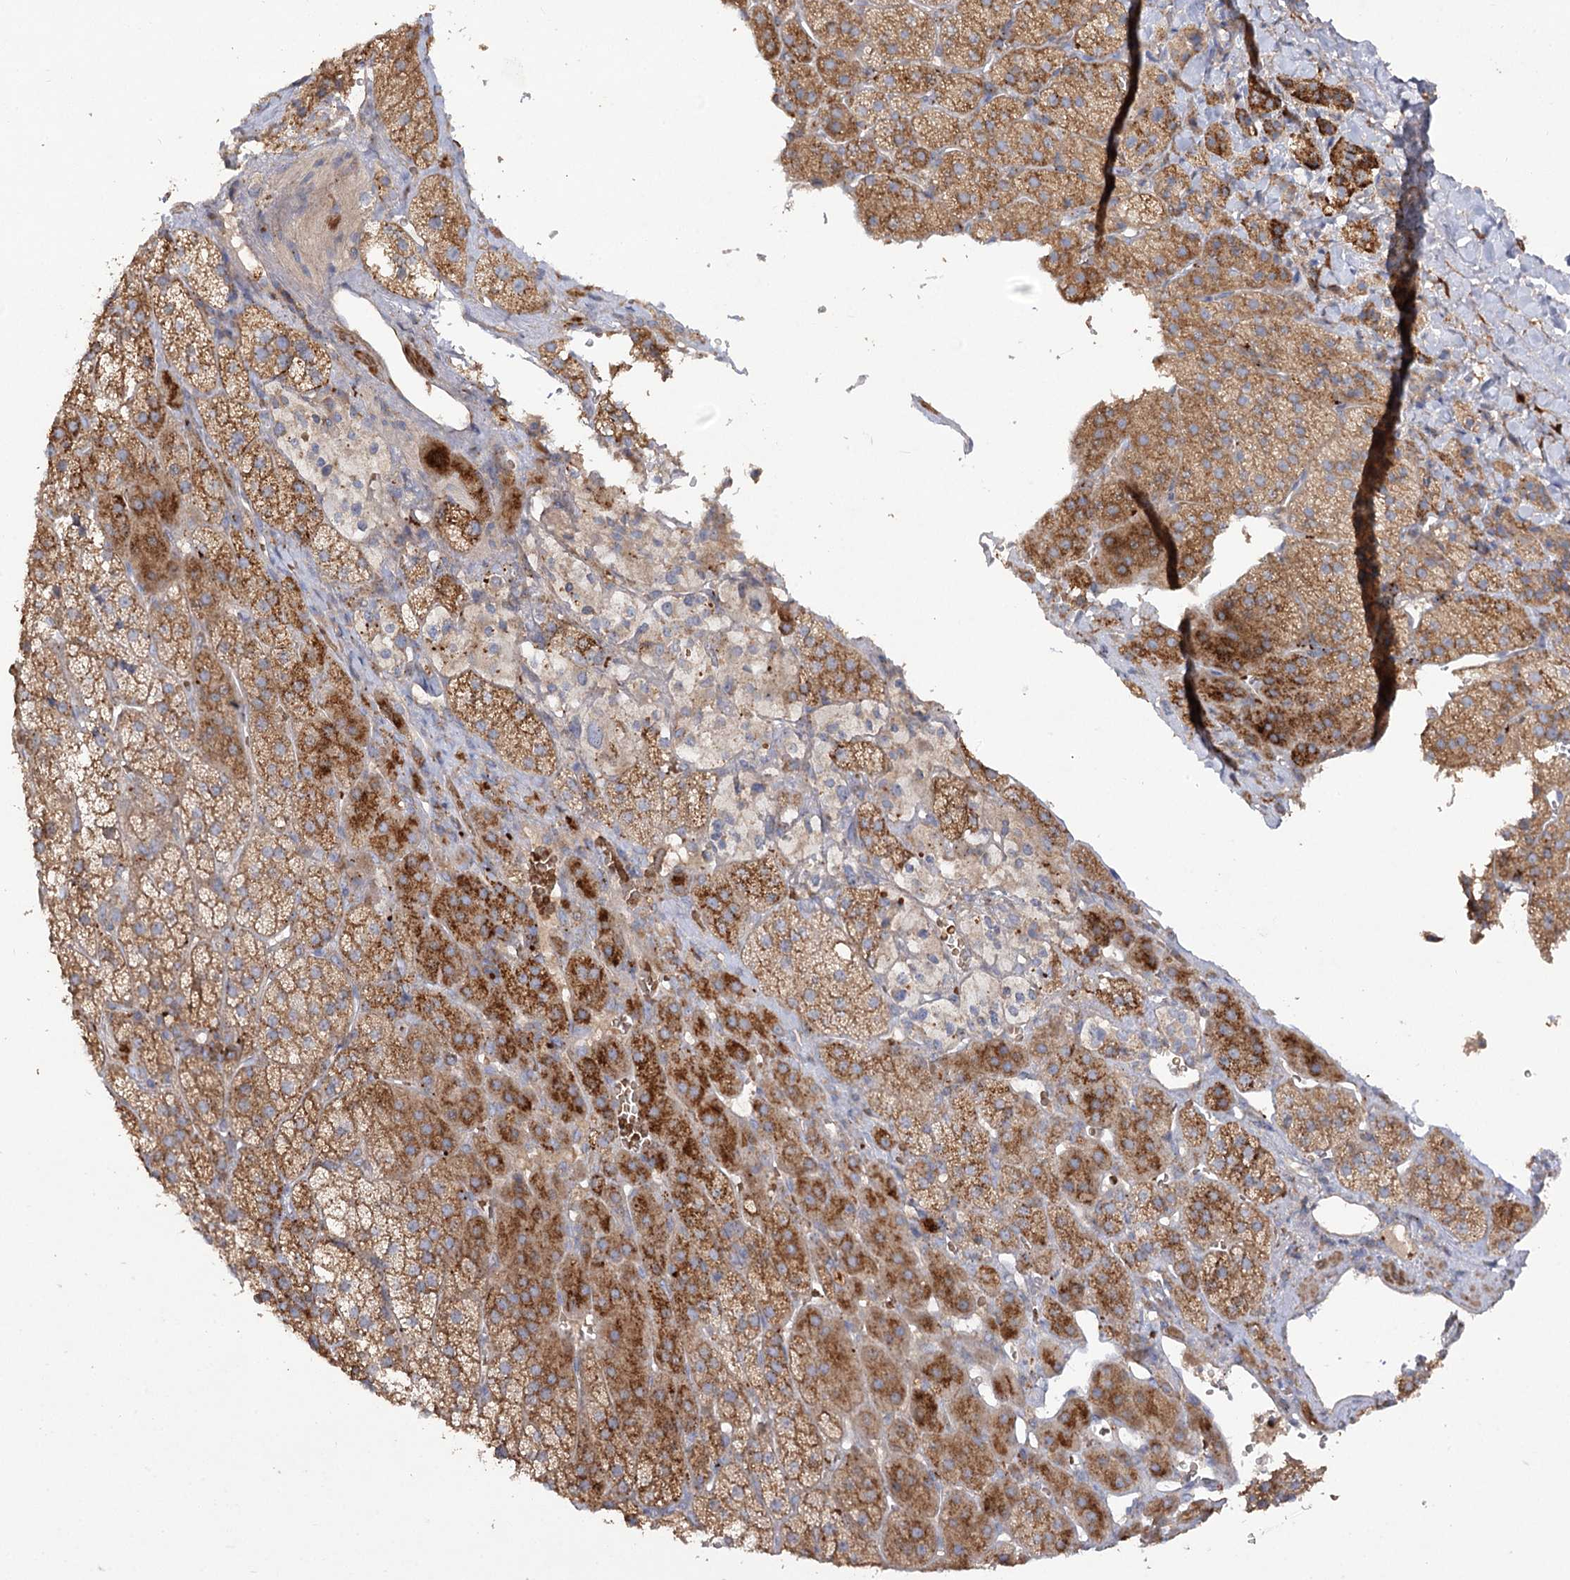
{"staining": {"intensity": "strong", "quantity": "25%-75%", "location": "cytoplasmic/membranous"}, "tissue": "adrenal gland", "cell_type": "Glandular cells", "image_type": "normal", "snomed": [{"axis": "morphology", "description": "Normal tissue, NOS"}, {"axis": "topography", "description": "Adrenal gland"}], "caption": "Adrenal gland stained for a protein (brown) shows strong cytoplasmic/membranous positive expression in about 25%-75% of glandular cells.", "gene": "KIAA0825", "patient": {"sex": "female", "age": 44}}